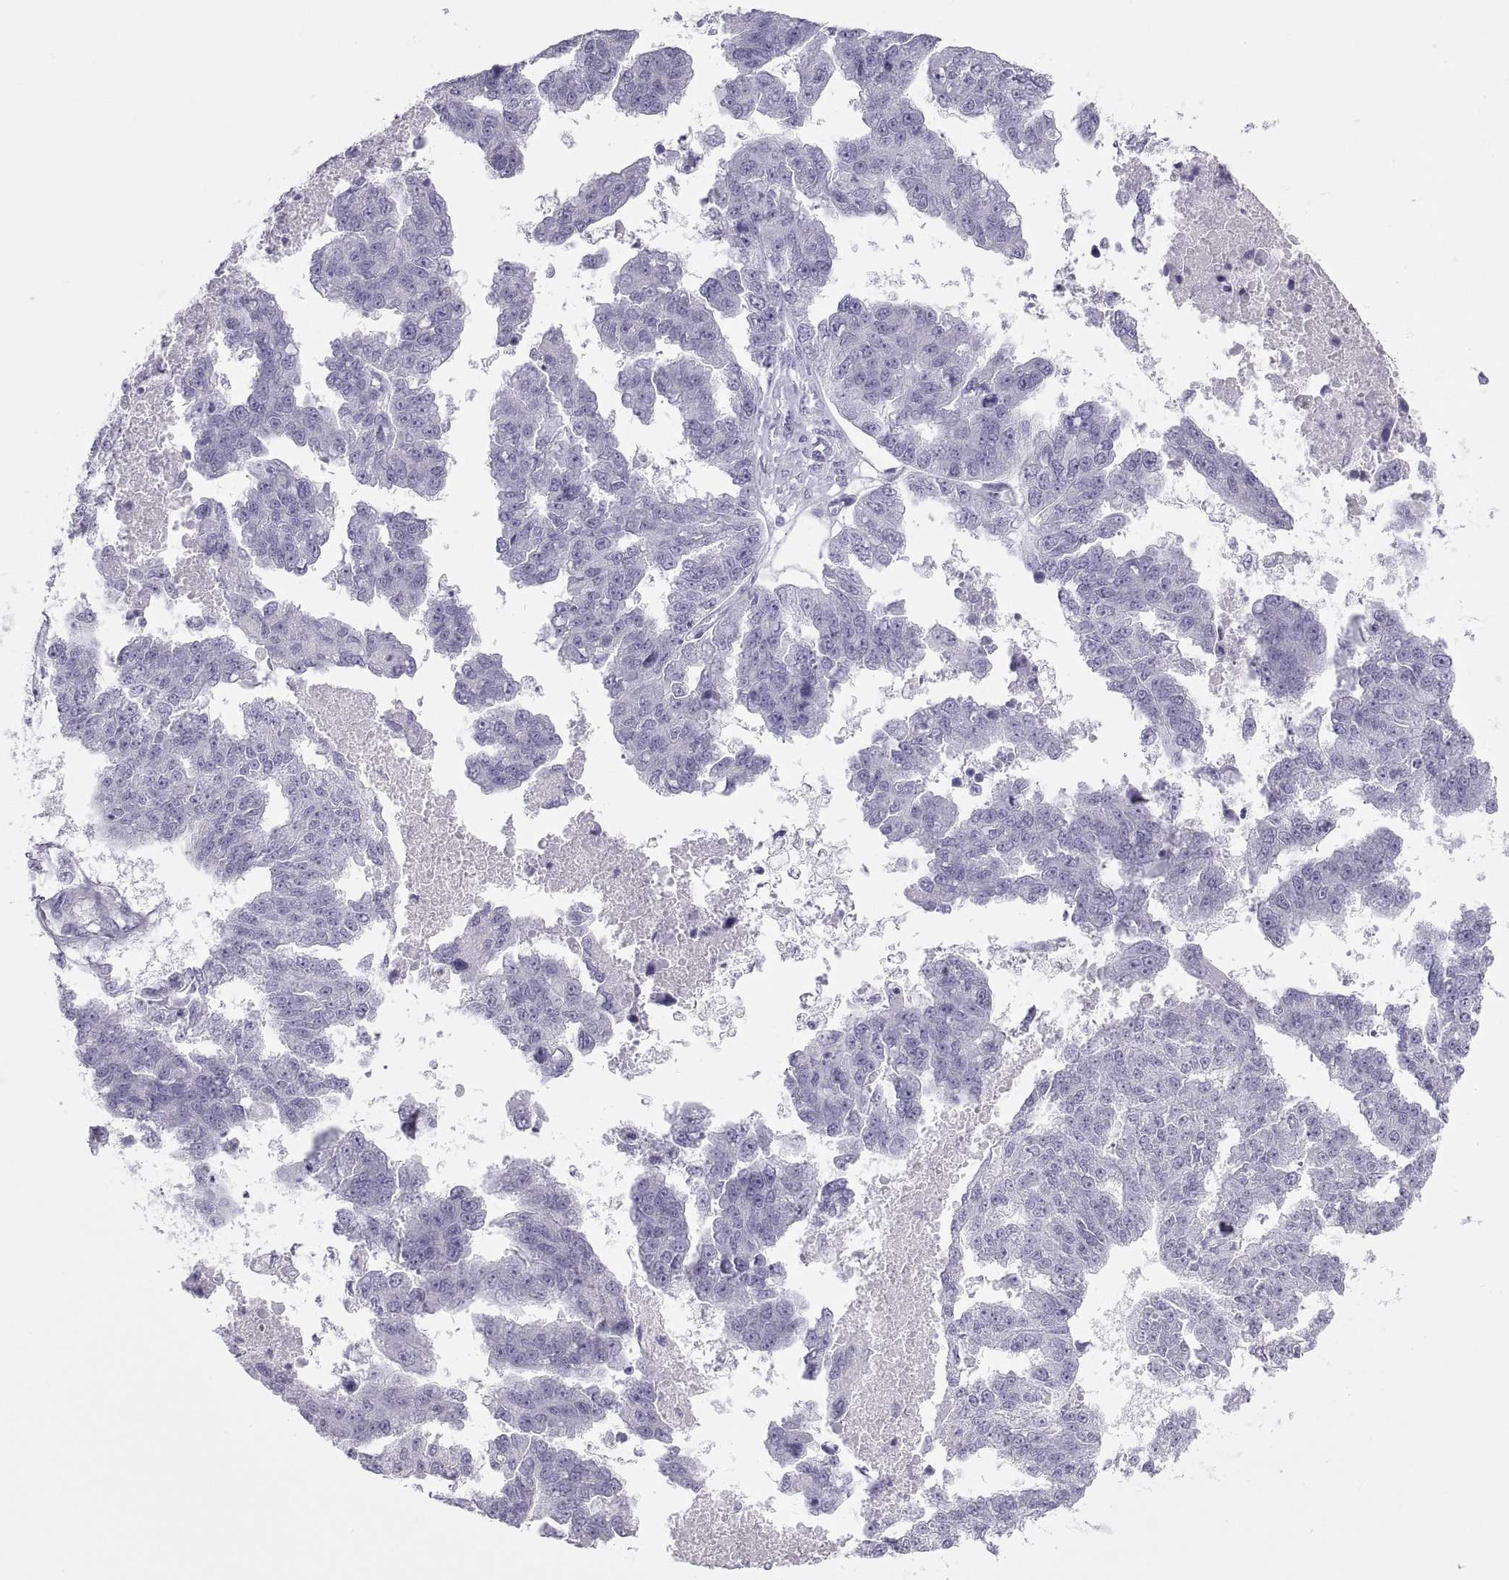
{"staining": {"intensity": "negative", "quantity": "none", "location": "none"}, "tissue": "ovarian cancer", "cell_type": "Tumor cells", "image_type": "cancer", "snomed": [{"axis": "morphology", "description": "Cystadenocarcinoma, serous, NOS"}, {"axis": "topography", "description": "Ovary"}], "caption": "DAB immunohistochemical staining of human ovarian serous cystadenocarcinoma demonstrates no significant staining in tumor cells.", "gene": "SEMG1", "patient": {"sex": "female", "age": 58}}